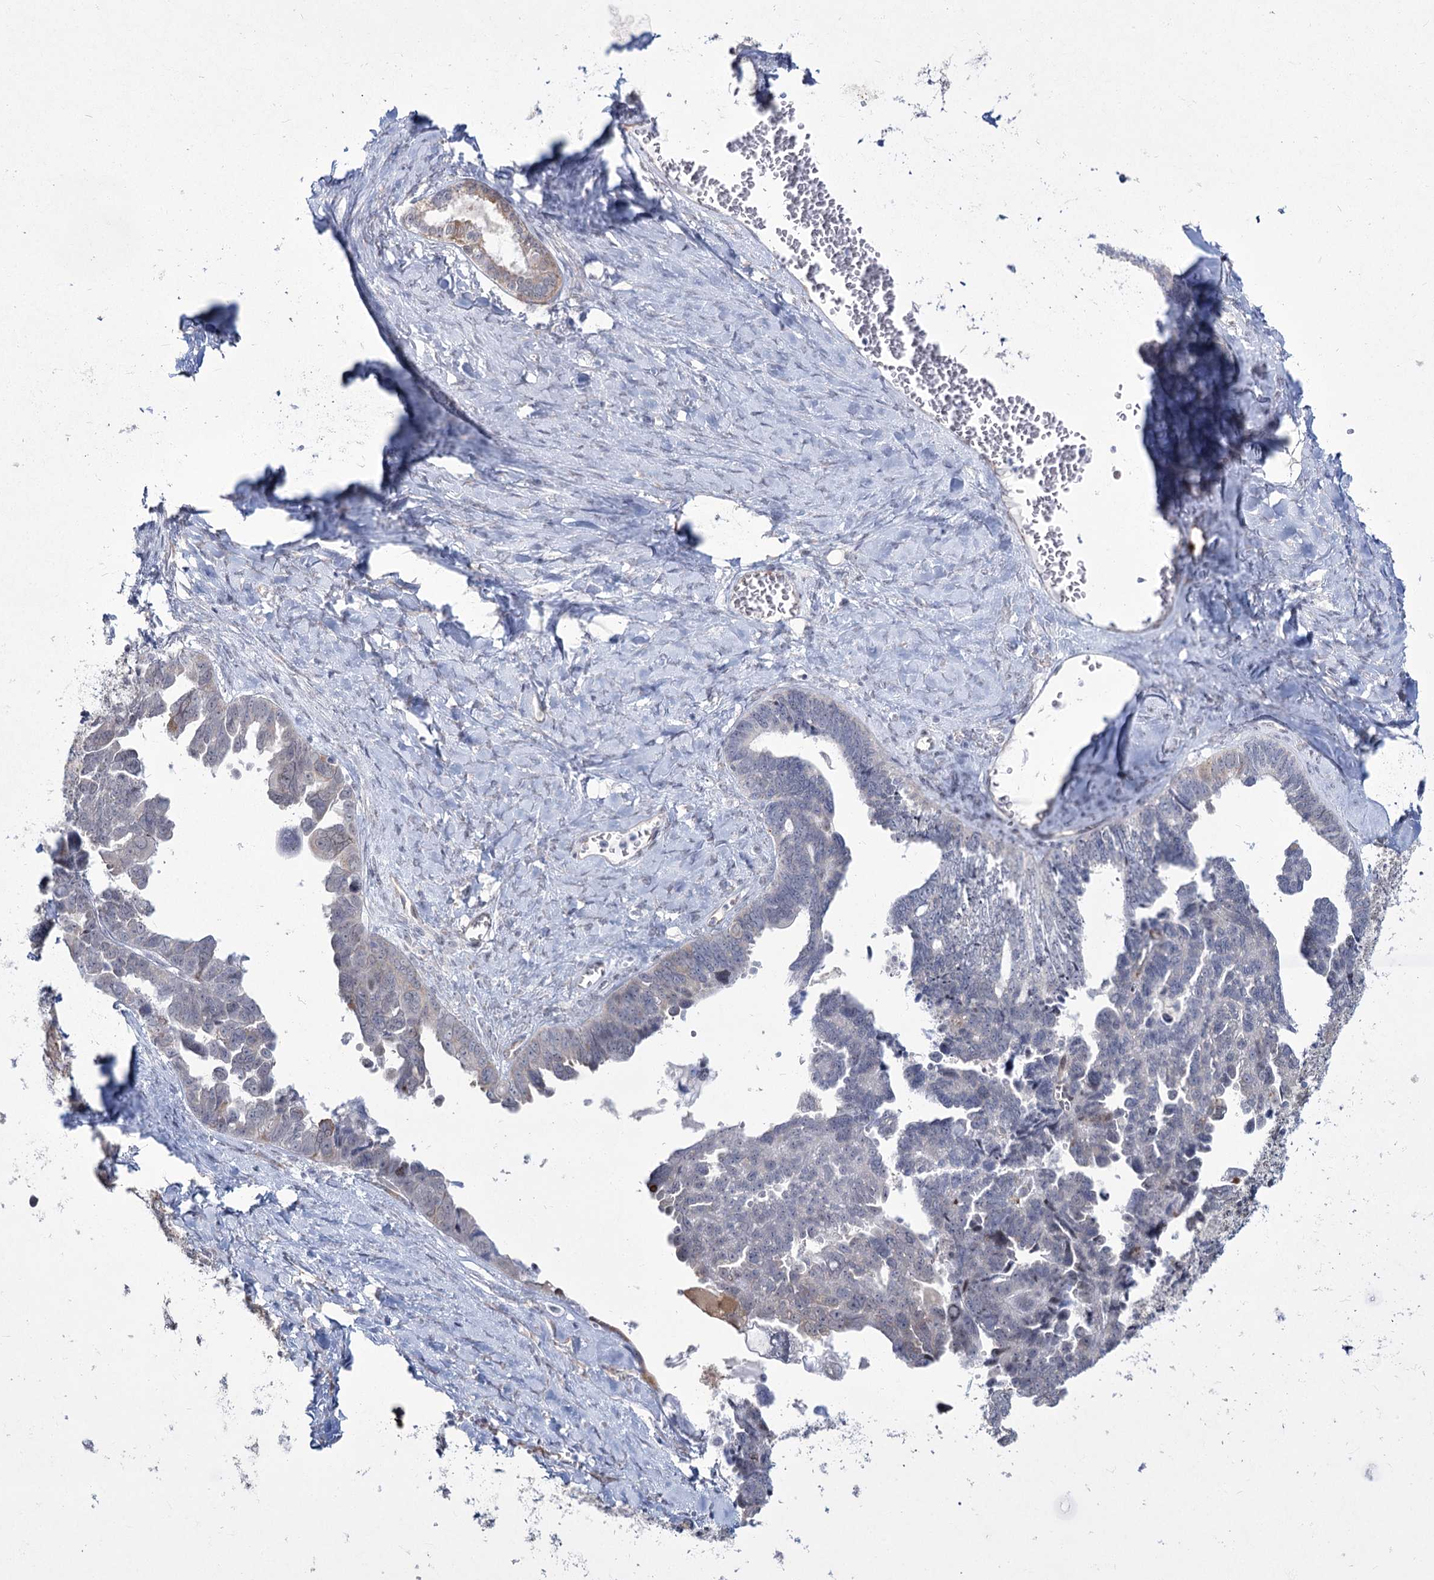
{"staining": {"intensity": "negative", "quantity": "none", "location": "none"}, "tissue": "ovarian cancer", "cell_type": "Tumor cells", "image_type": "cancer", "snomed": [{"axis": "morphology", "description": "Cystadenocarcinoma, serous, NOS"}, {"axis": "topography", "description": "Ovary"}], "caption": "Tumor cells are negative for brown protein staining in ovarian cancer (serous cystadenocarcinoma).", "gene": "YBX3", "patient": {"sex": "female", "age": 79}}